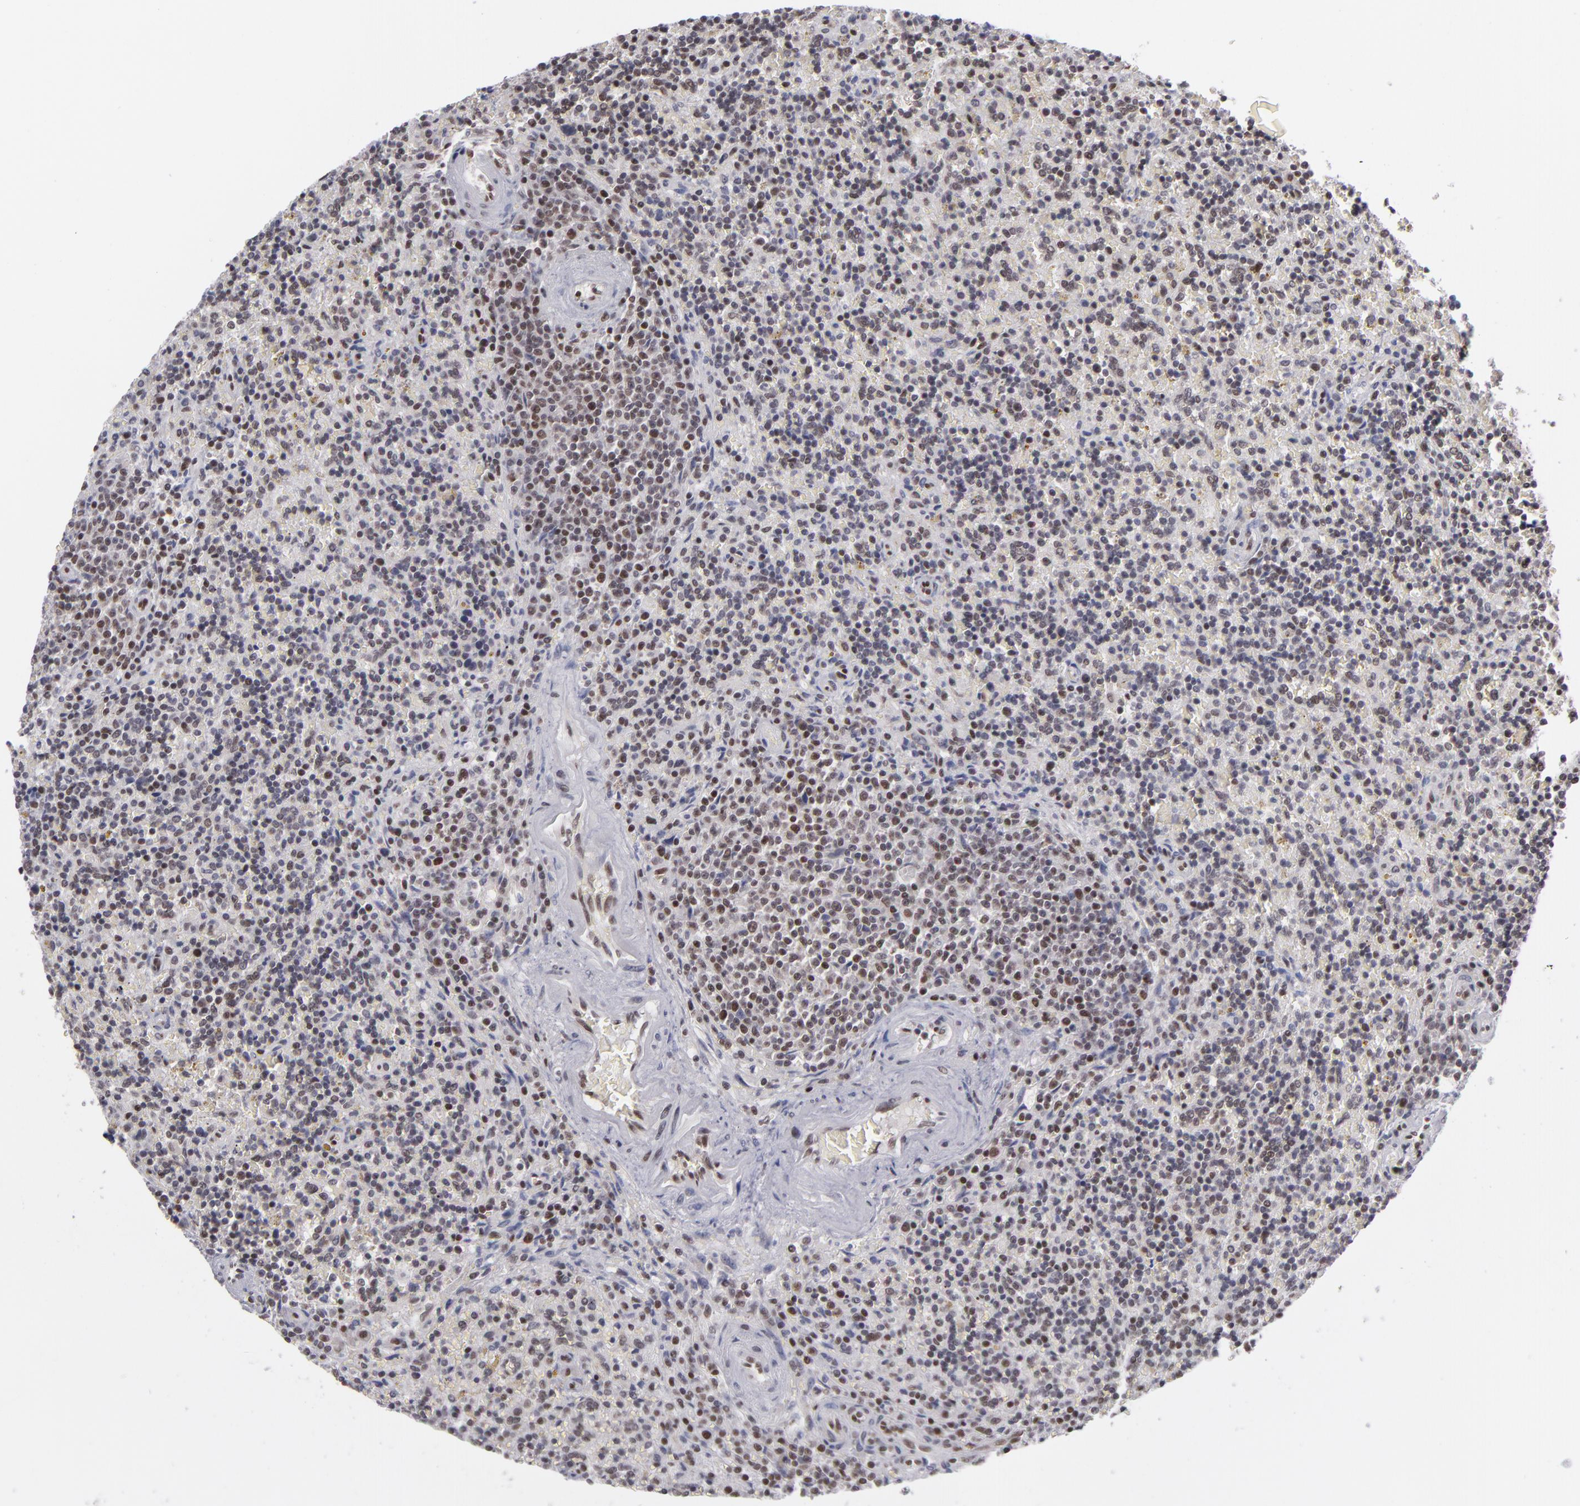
{"staining": {"intensity": "moderate", "quantity": "25%-75%", "location": "nuclear"}, "tissue": "lymphoma", "cell_type": "Tumor cells", "image_type": "cancer", "snomed": [{"axis": "morphology", "description": "Malignant lymphoma, non-Hodgkin's type, Low grade"}, {"axis": "topography", "description": "Spleen"}], "caption": "IHC (DAB (3,3'-diaminobenzidine)) staining of human low-grade malignant lymphoma, non-Hodgkin's type demonstrates moderate nuclear protein positivity in approximately 25%-75% of tumor cells.", "gene": "MLLT3", "patient": {"sex": "male", "age": 67}}